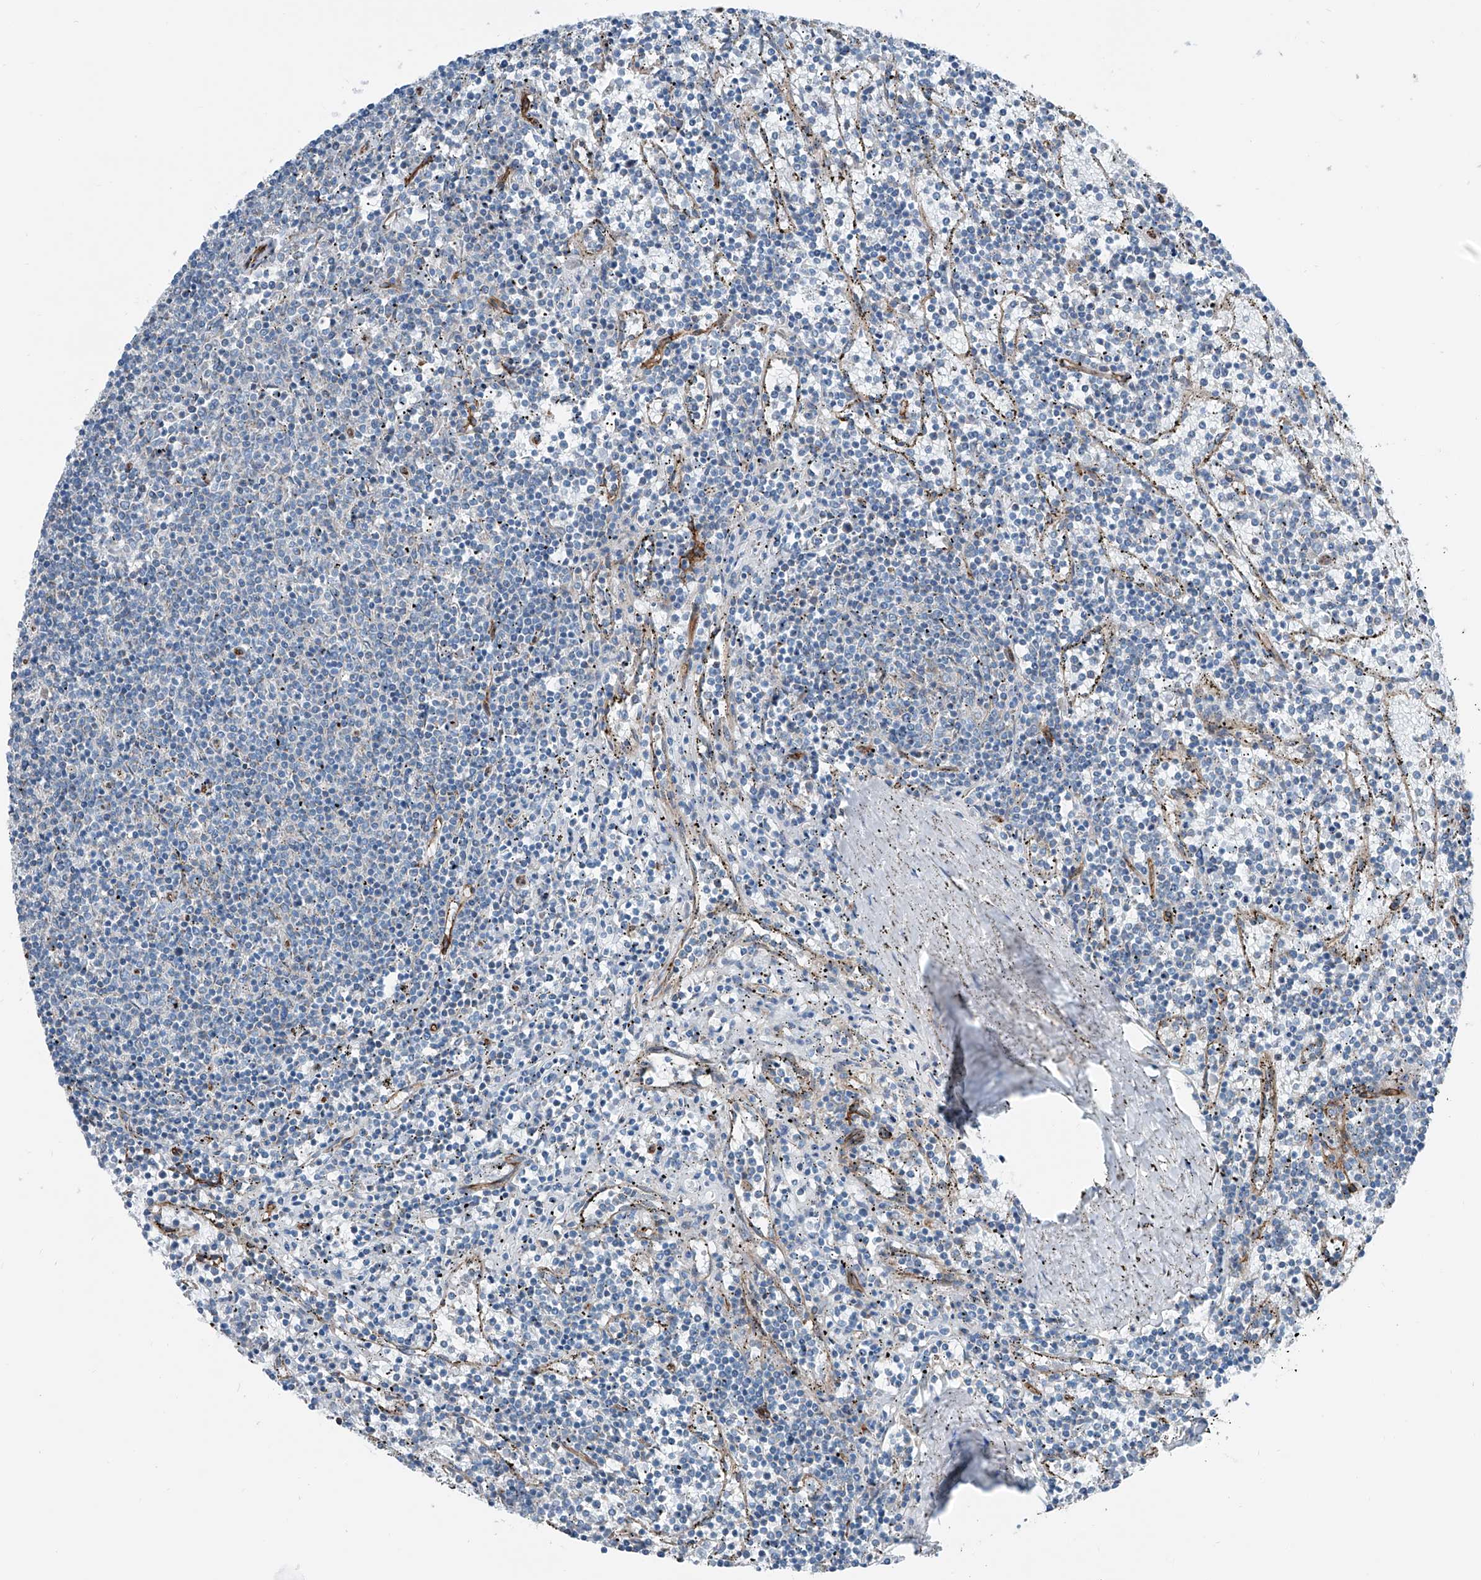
{"staining": {"intensity": "negative", "quantity": "none", "location": "none"}, "tissue": "lymphoma", "cell_type": "Tumor cells", "image_type": "cancer", "snomed": [{"axis": "morphology", "description": "Malignant lymphoma, non-Hodgkin's type, Low grade"}, {"axis": "topography", "description": "Spleen"}], "caption": "This is an immunohistochemistry micrograph of human lymphoma. There is no expression in tumor cells.", "gene": "THEMIS2", "patient": {"sex": "female", "age": 50}}